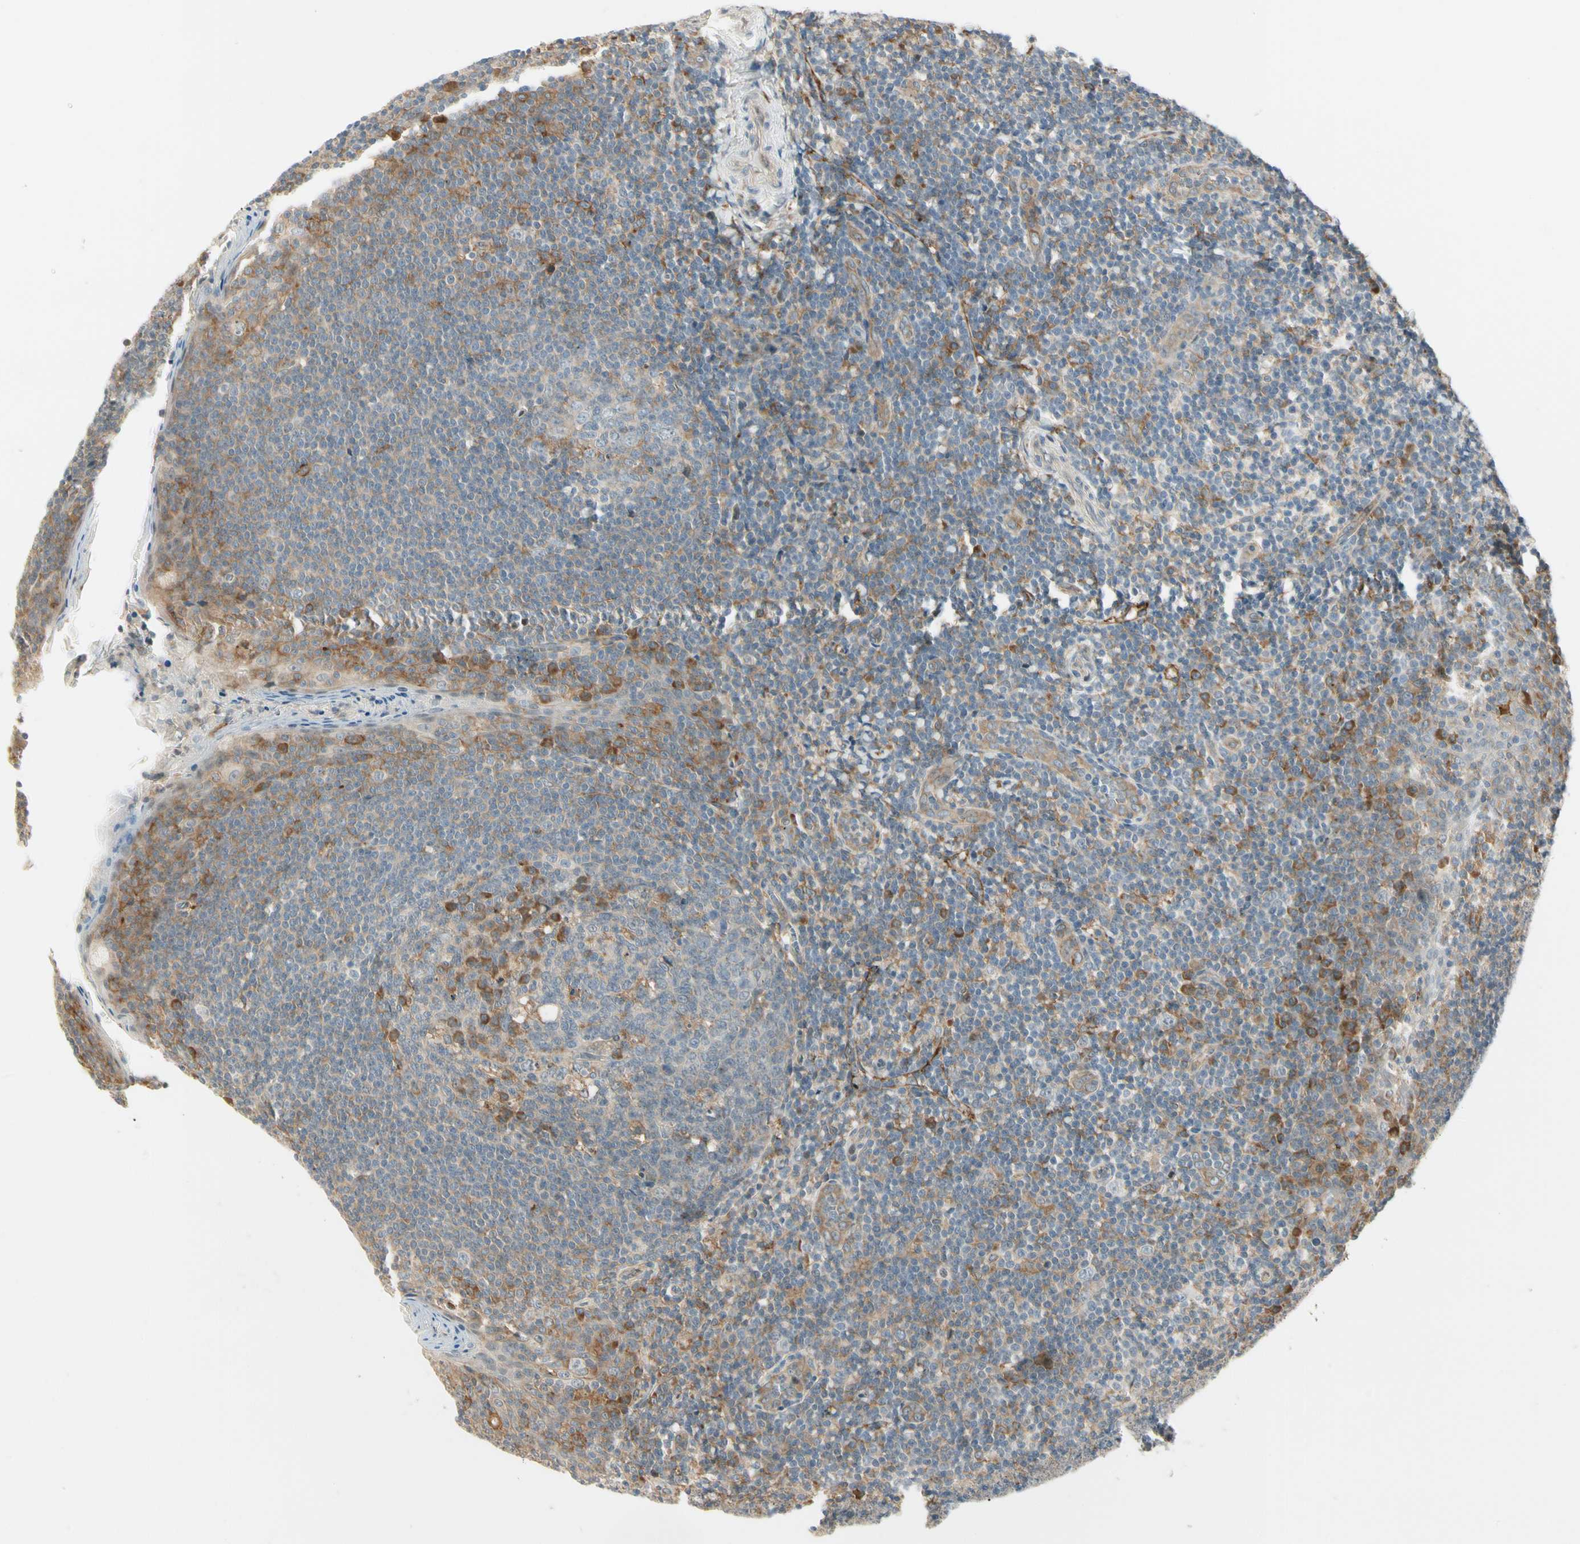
{"staining": {"intensity": "moderate", "quantity": "<25%", "location": "cytoplasmic/membranous"}, "tissue": "tonsil", "cell_type": "Germinal center cells", "image_type": "normal", "snomed": [{"axis": "morphology", "description": "Normal tissue, NOS"}, {"axis": "topography", "description": "Tonsil"}], "caption": "DAB immunohistochemical staining of unremarkable tonsil displays moderate cytoplasmic/membranous protein expression in about <25% of germinal center cells.", "gene": "FNDC3B", "patient": {"sex": "male", "age": 31}}